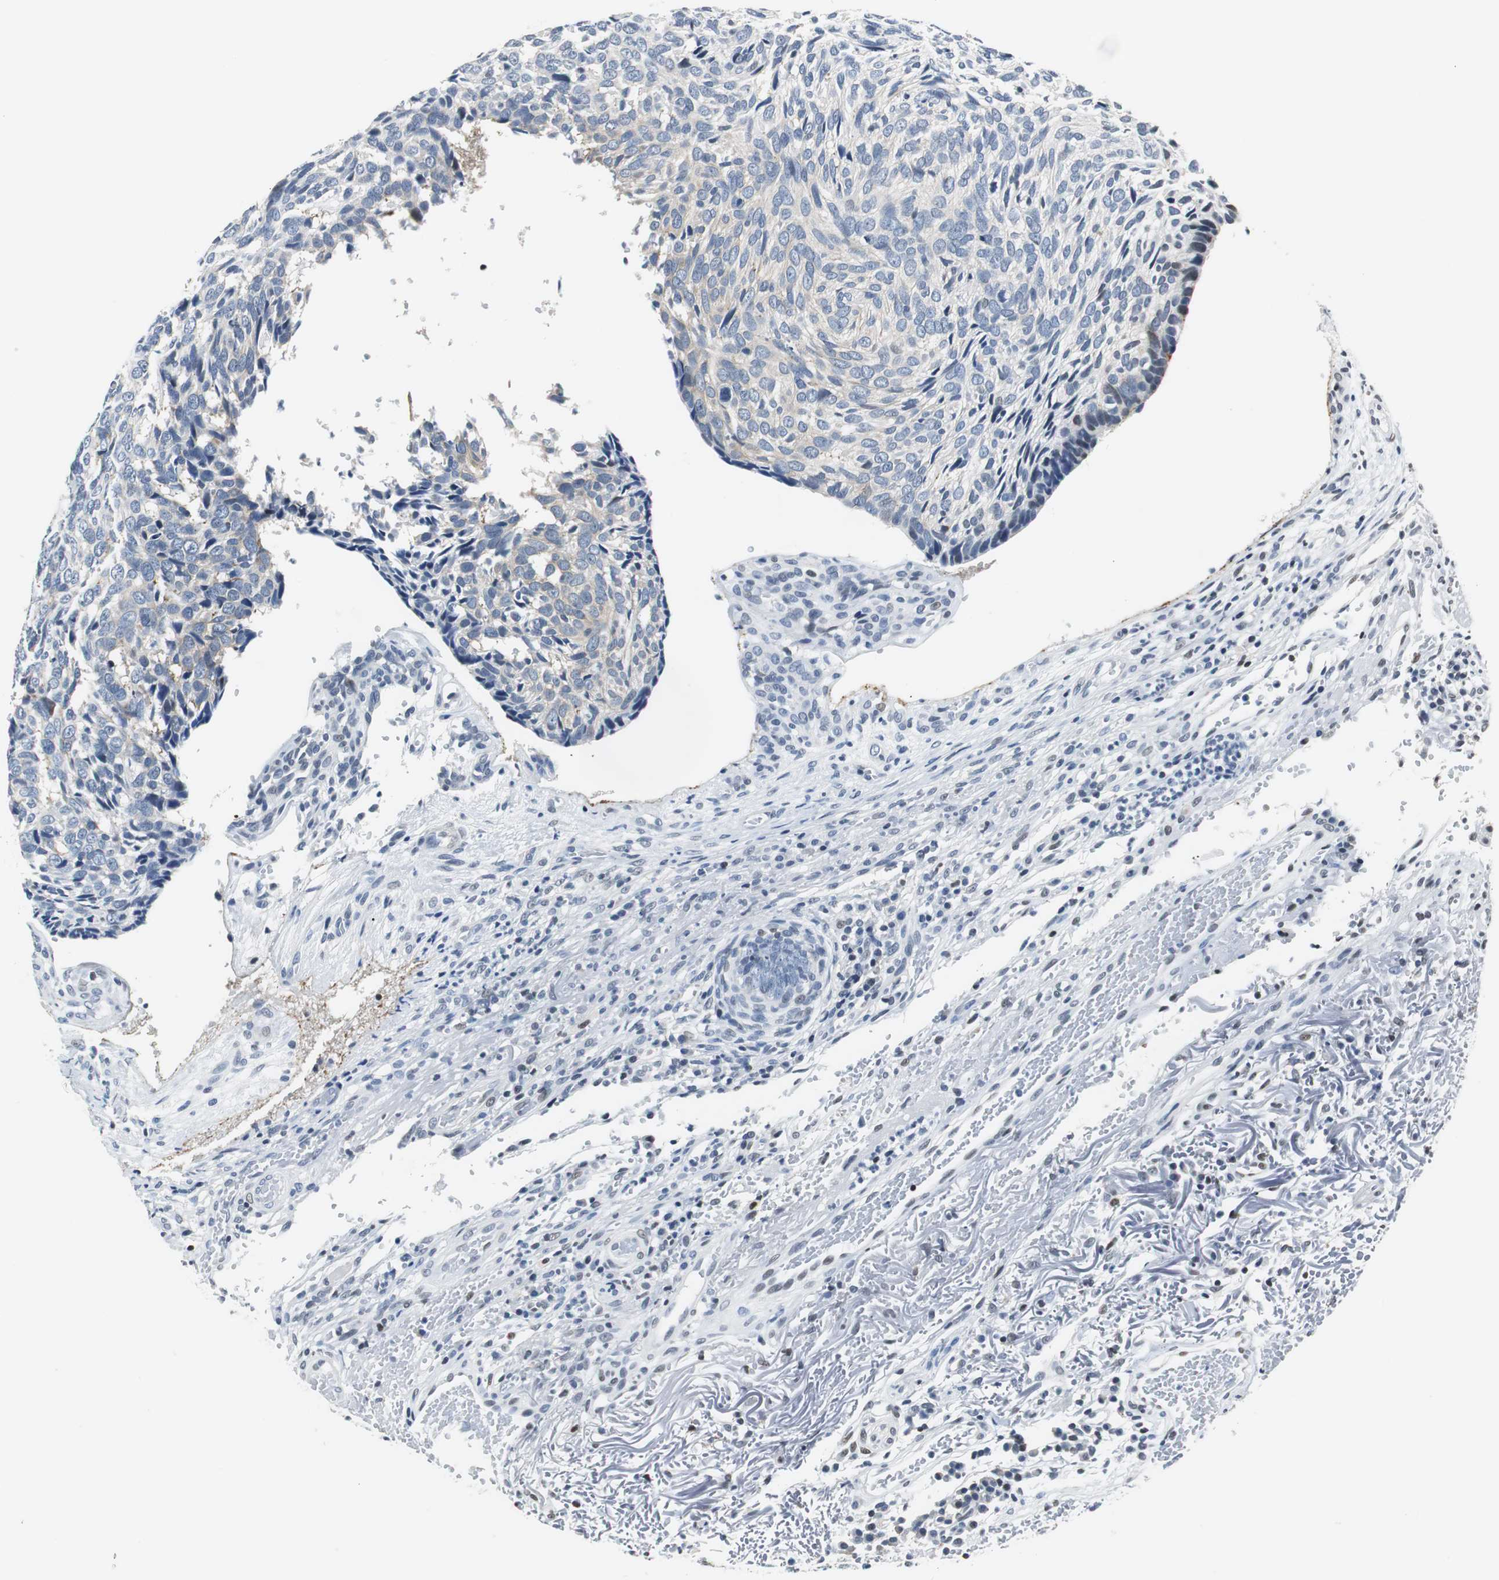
{"staining": {"intensity": "negative", "quantity": "none", "location": "none"}, "tissue": "skin cancer", "cell_type": "Tumor cells", "image_type": "cancer", "snomed": [{"axis": "morphology", "description": "Basal cell carcinoma"}, {"axis": "topography", "description": "Skin"}], "caption": "Immunohistochemistry micrograph of neoplastic tissue: basal cell carcinoma (skin) stained with DAB (3,3'-diaminobenzidine) displays no significant protein positivity in tumor cells. (DAB immunohistochemistry with hematoxylin counter stain).", "gene": "HCFC2", "patient": {"sex": "male", "age": 72}}